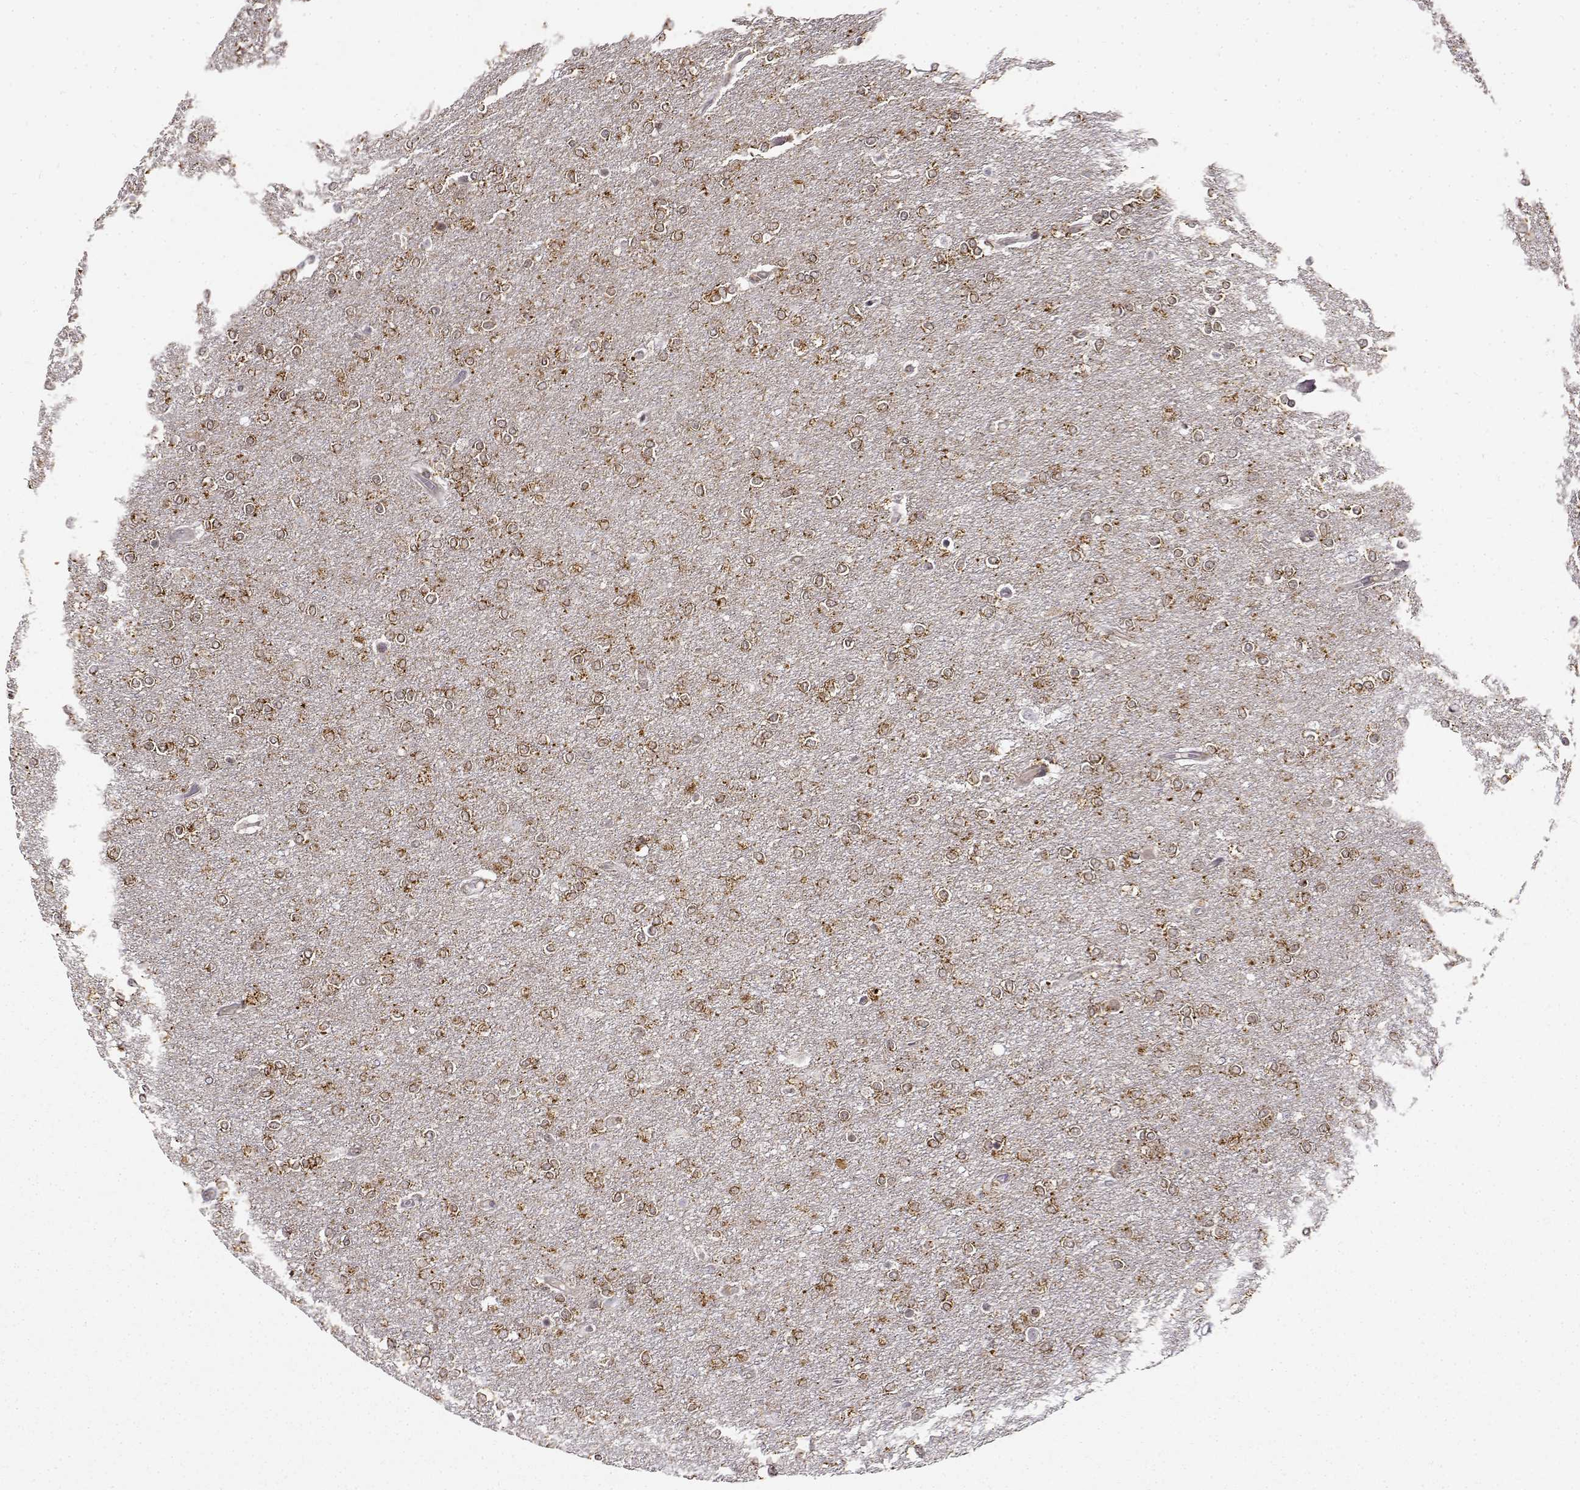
{"staining": {"intensity": "strong", "quantity": ">75%", "location": "cytoplasmic/membranous"}, "tissue": "glioma", "cell_type": "Tumor cells", "image_type": "cancer", "snomed": [{"axis": "morphology", "description": "Glioma, malignant, High grade"}, {"axis": "topography", "description": "Brain"}], "caption": "A brown stain labels strong cytoplasmic/membranous staining of a protein in malignant glioma (high-grade) tumor cells. Using DAB (brown) and hematoxylin (blue) stains, captured at high magnification using brightfield microscopy.", "gene": "RNF13", "patient": {"sex": "female", "age": 61}}